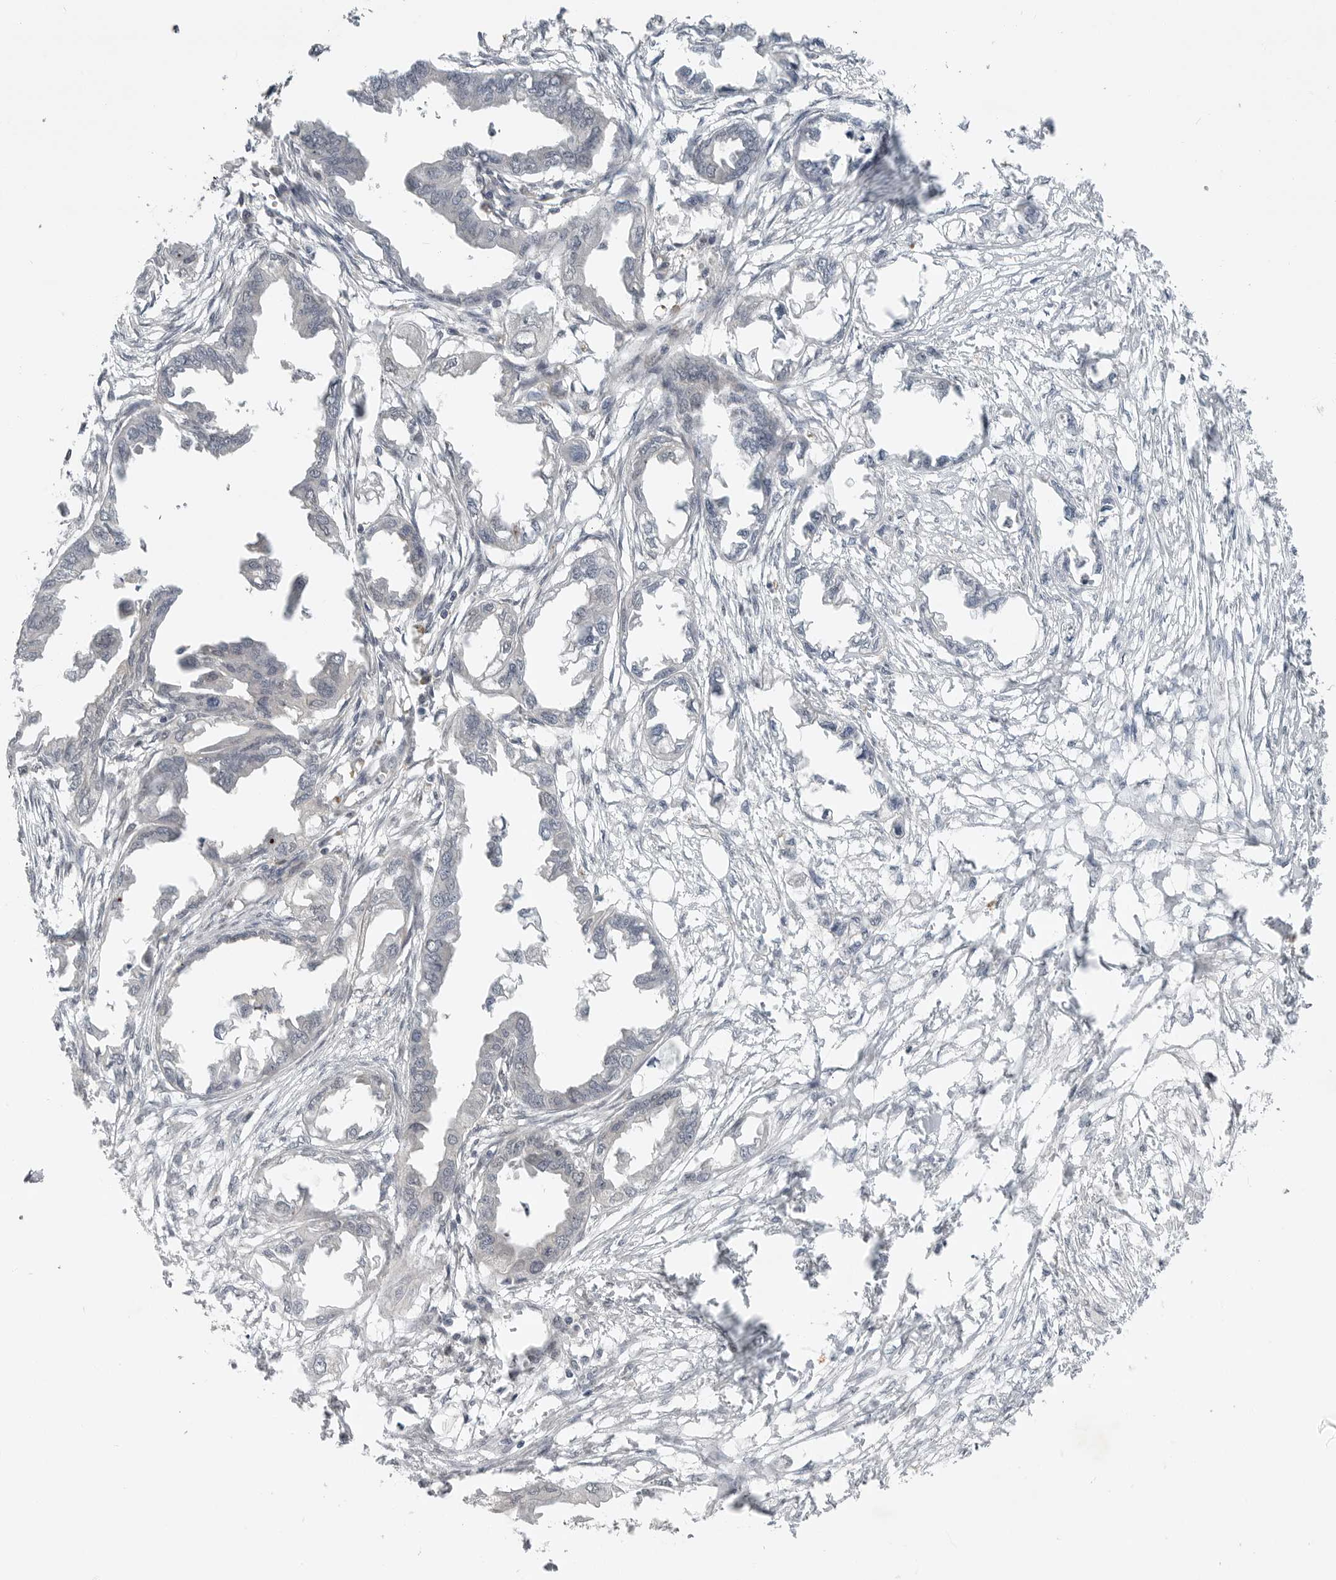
{"staining": {"intensity": "negative", "quantity": "none", "location": "none"}, "tissue": "endometrial cancer", "cell_type": "Tumor cells", "image_type": "cancer", "snomed": [{"axis": "morphology", "description": "Adenocarcinoma, NOS"}, {"axis": "morphology", "description": "Adenocarcinoma, metastatic, NOS"}, {"axis": "topography", "description": "Adipose tissue"}, {"axis": "topography", "description": "Endometrium"}], "caption": "DAB (3,3'-diaminobenzidine) immunohistochemical staining of adenocarcinoma (endometrial) demonstrates no significant expression in tumor cells.", "gene": "MFAP3L", "patient": {"sex": "female", "age": 67}}